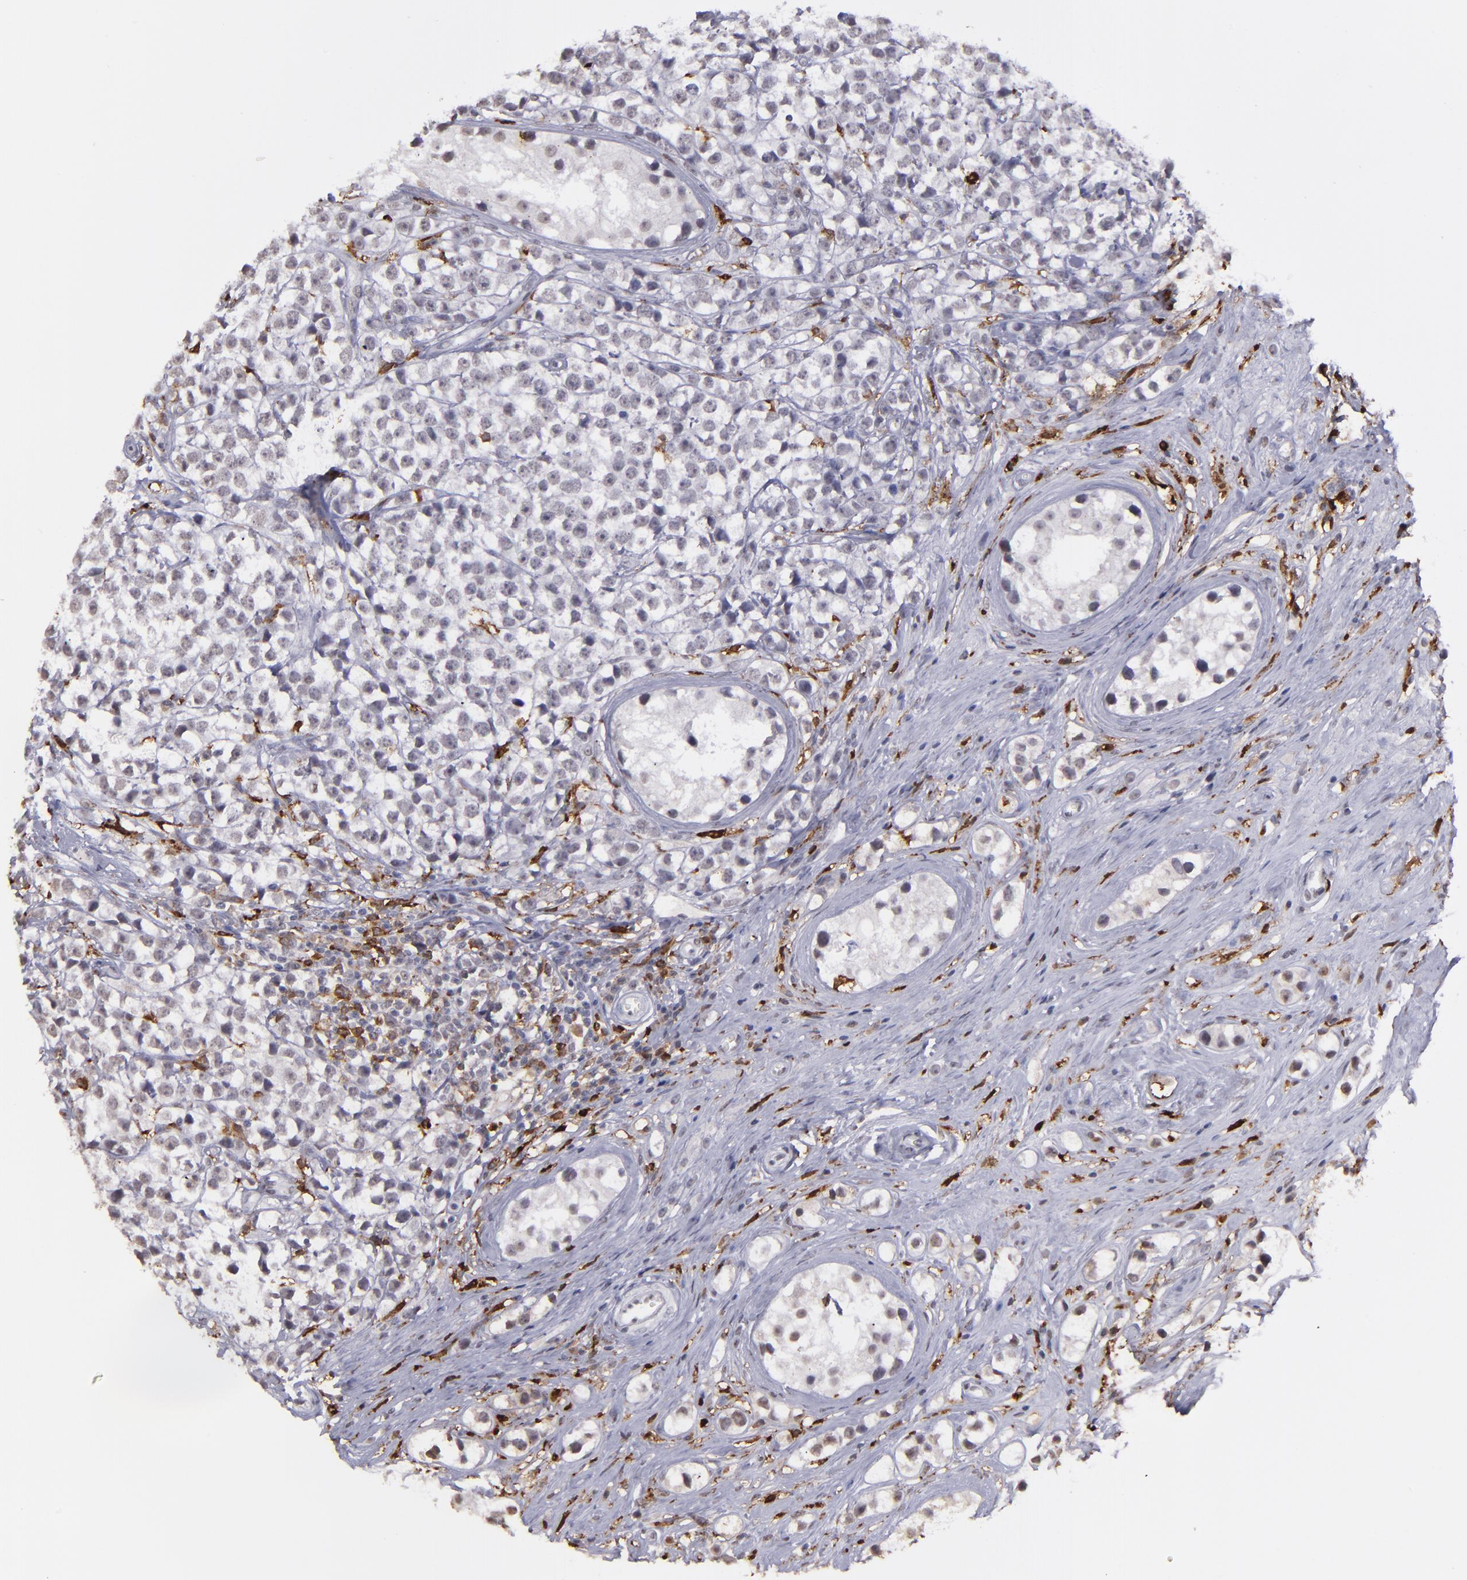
{"staining": {"intensity": "negative", "quantity": "none", "location": "none"}, "tissue": "testis cancer", "cell_type": "Tumor cells", "image_type": "cancer", "snomed": [{"axis": "morphology", "description": "Seminoma, NOS"}, {"axis": "topography", "description": "Testis"}], "caption": "Tumor cells are negative for brown protein staining in testis seminoma.", "gene": "NCF2", "patient": {"sex": "male", "age": 25}}